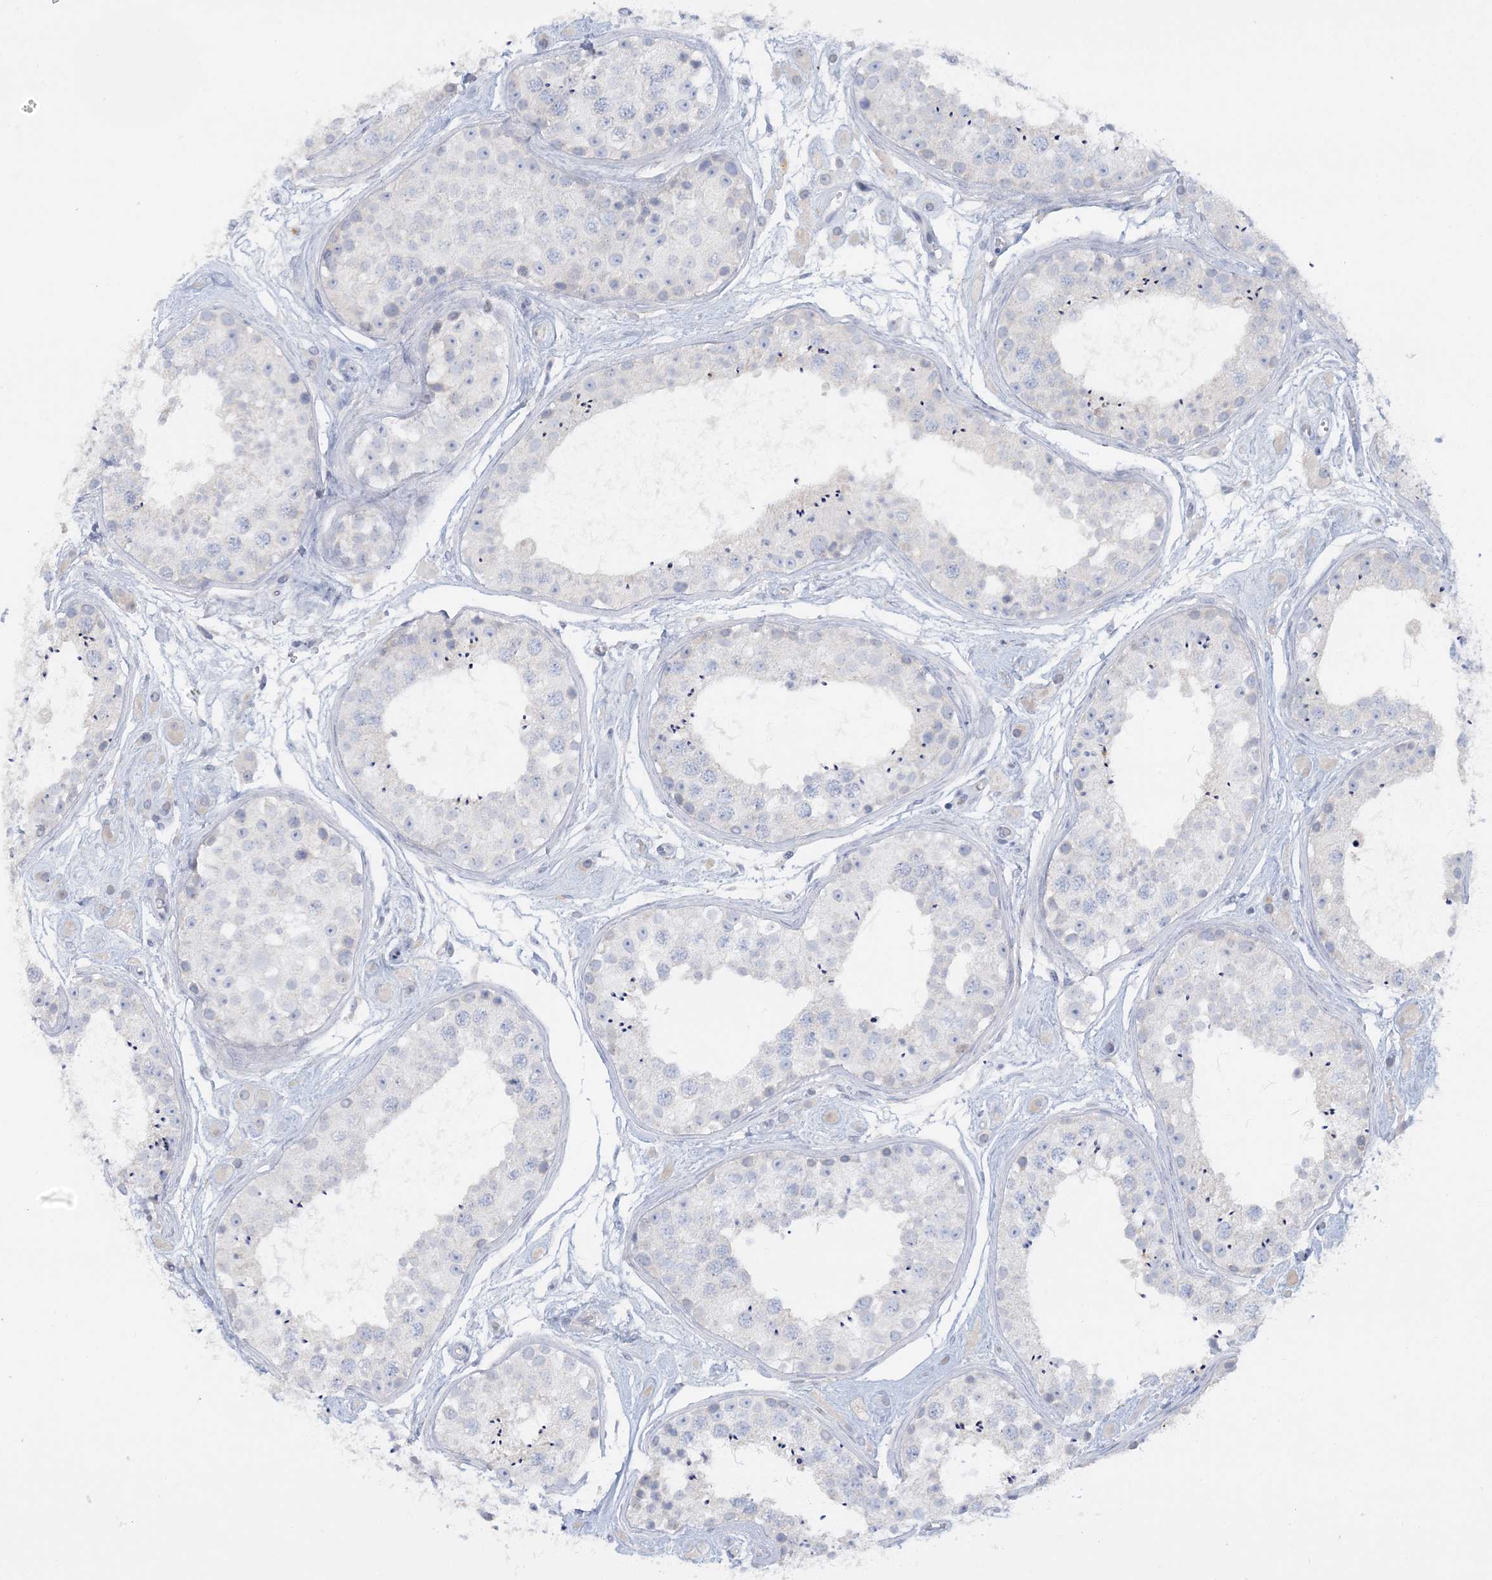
{"staining": {"intensity": "negative", "quantity": "none", "location": "none"}, "tissue": "testis", "cell_type": "Cells in seminiferous ducts", "image_type": "normal", "snomed": [{"axis": "morphology", "description": "Normal tissue, NOS"}, {"axis": "topography", "description": "Testis"}], "caption": "Image shows no protein positivity in cells in seminiferous ducts of normal testis.", "gene": "ENSG00000288637", "patient": {"sex": "male", "age": 25}}